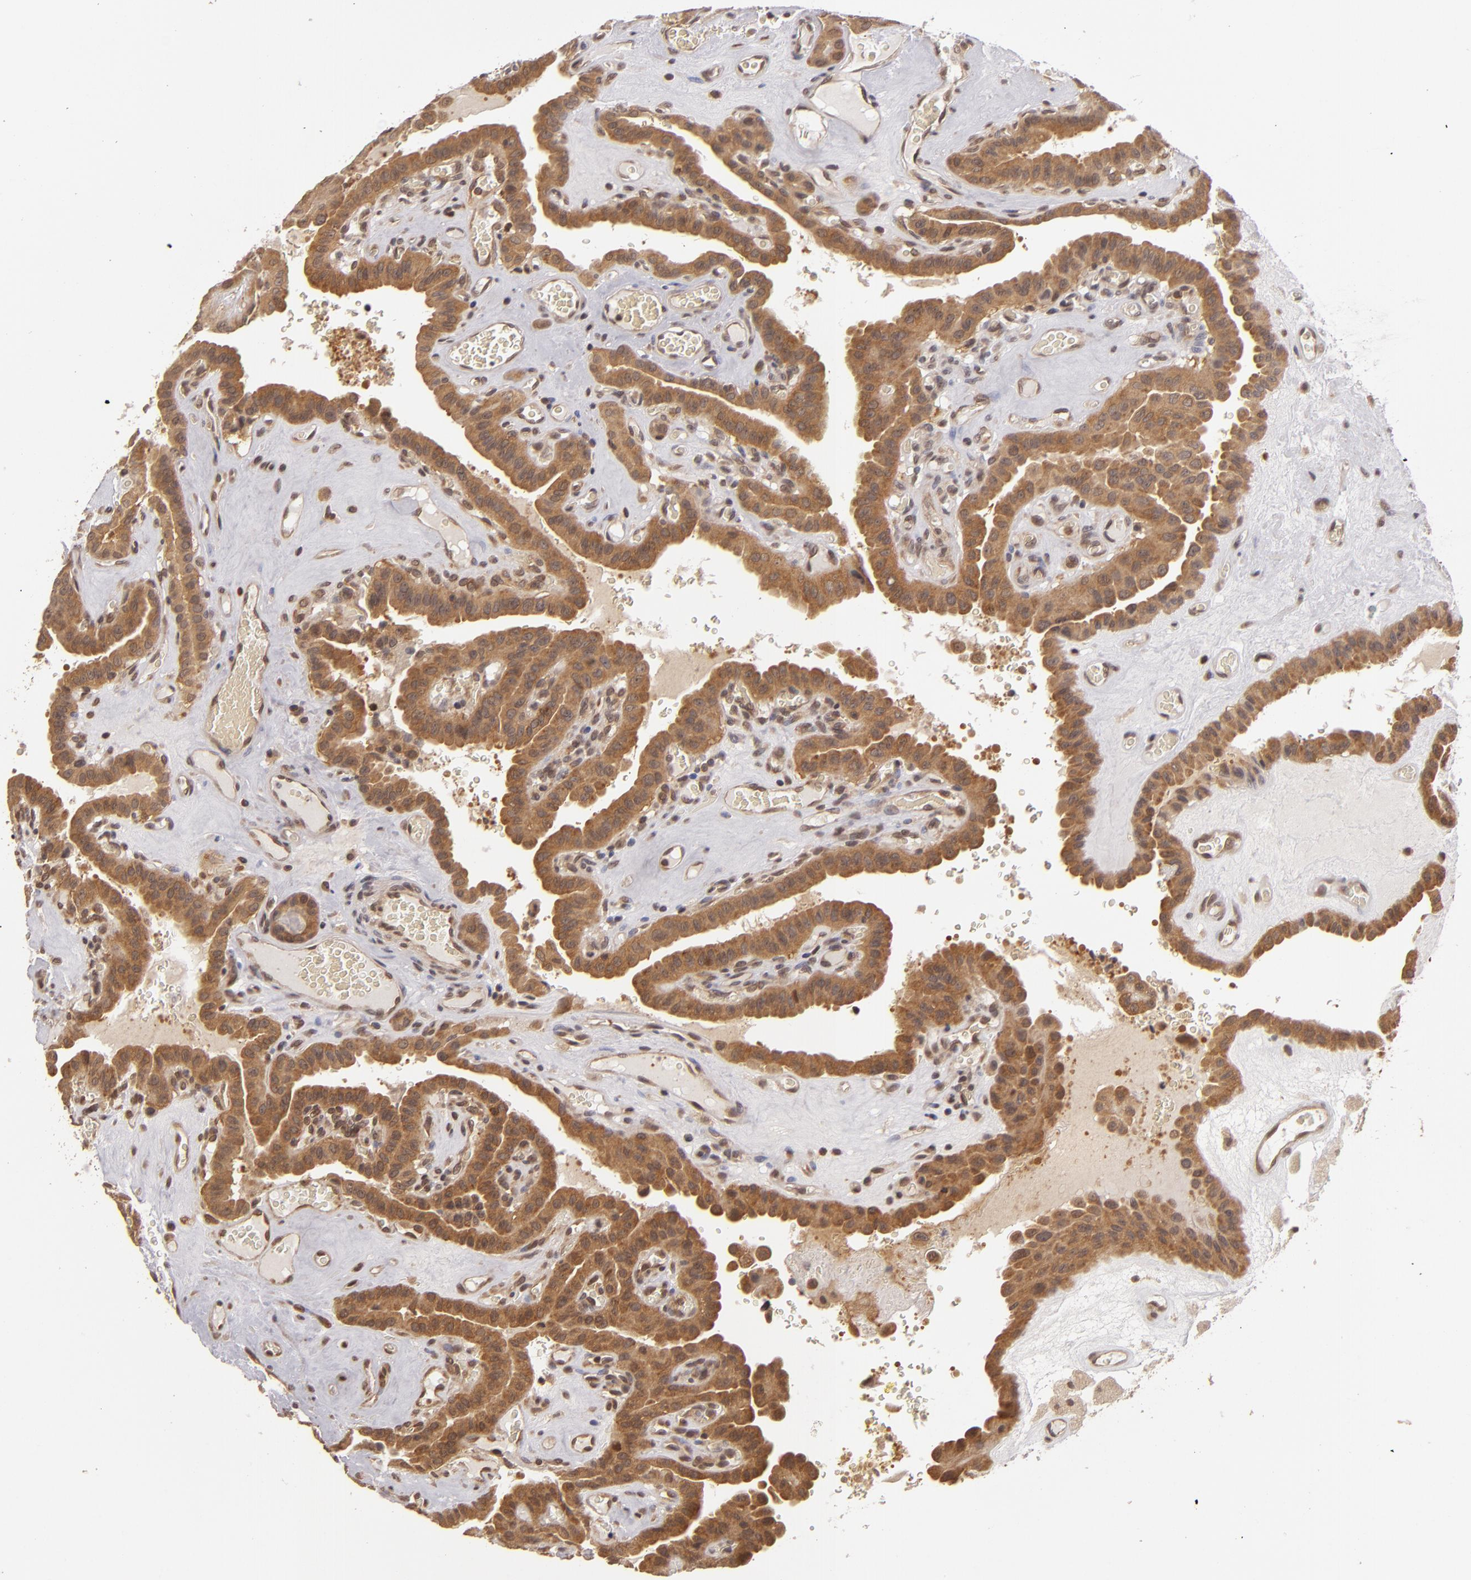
{"staining": {"intensity": "moderate", "quantity": ">75%", "location": "cytoplasmic/membranous"}, "tissue": "thyroid cancer", "cell_type": "Tumor cells", "image_type": "cancer", "snomed": [{"axis": "morphology", "description": "Papillary adenocarcinoma, NOS"}, {"axis": "topography", "description": "Thyroid gland"}], "caption": "This photomicrograph exhibits immunohistochemistry staining of thyroid cancer, with medium moderate cytoplasmic/membranous expression in about >75% of tumor cells.", "gene": "MAPK3", "patient": {"sex": "male", "age": 87}}